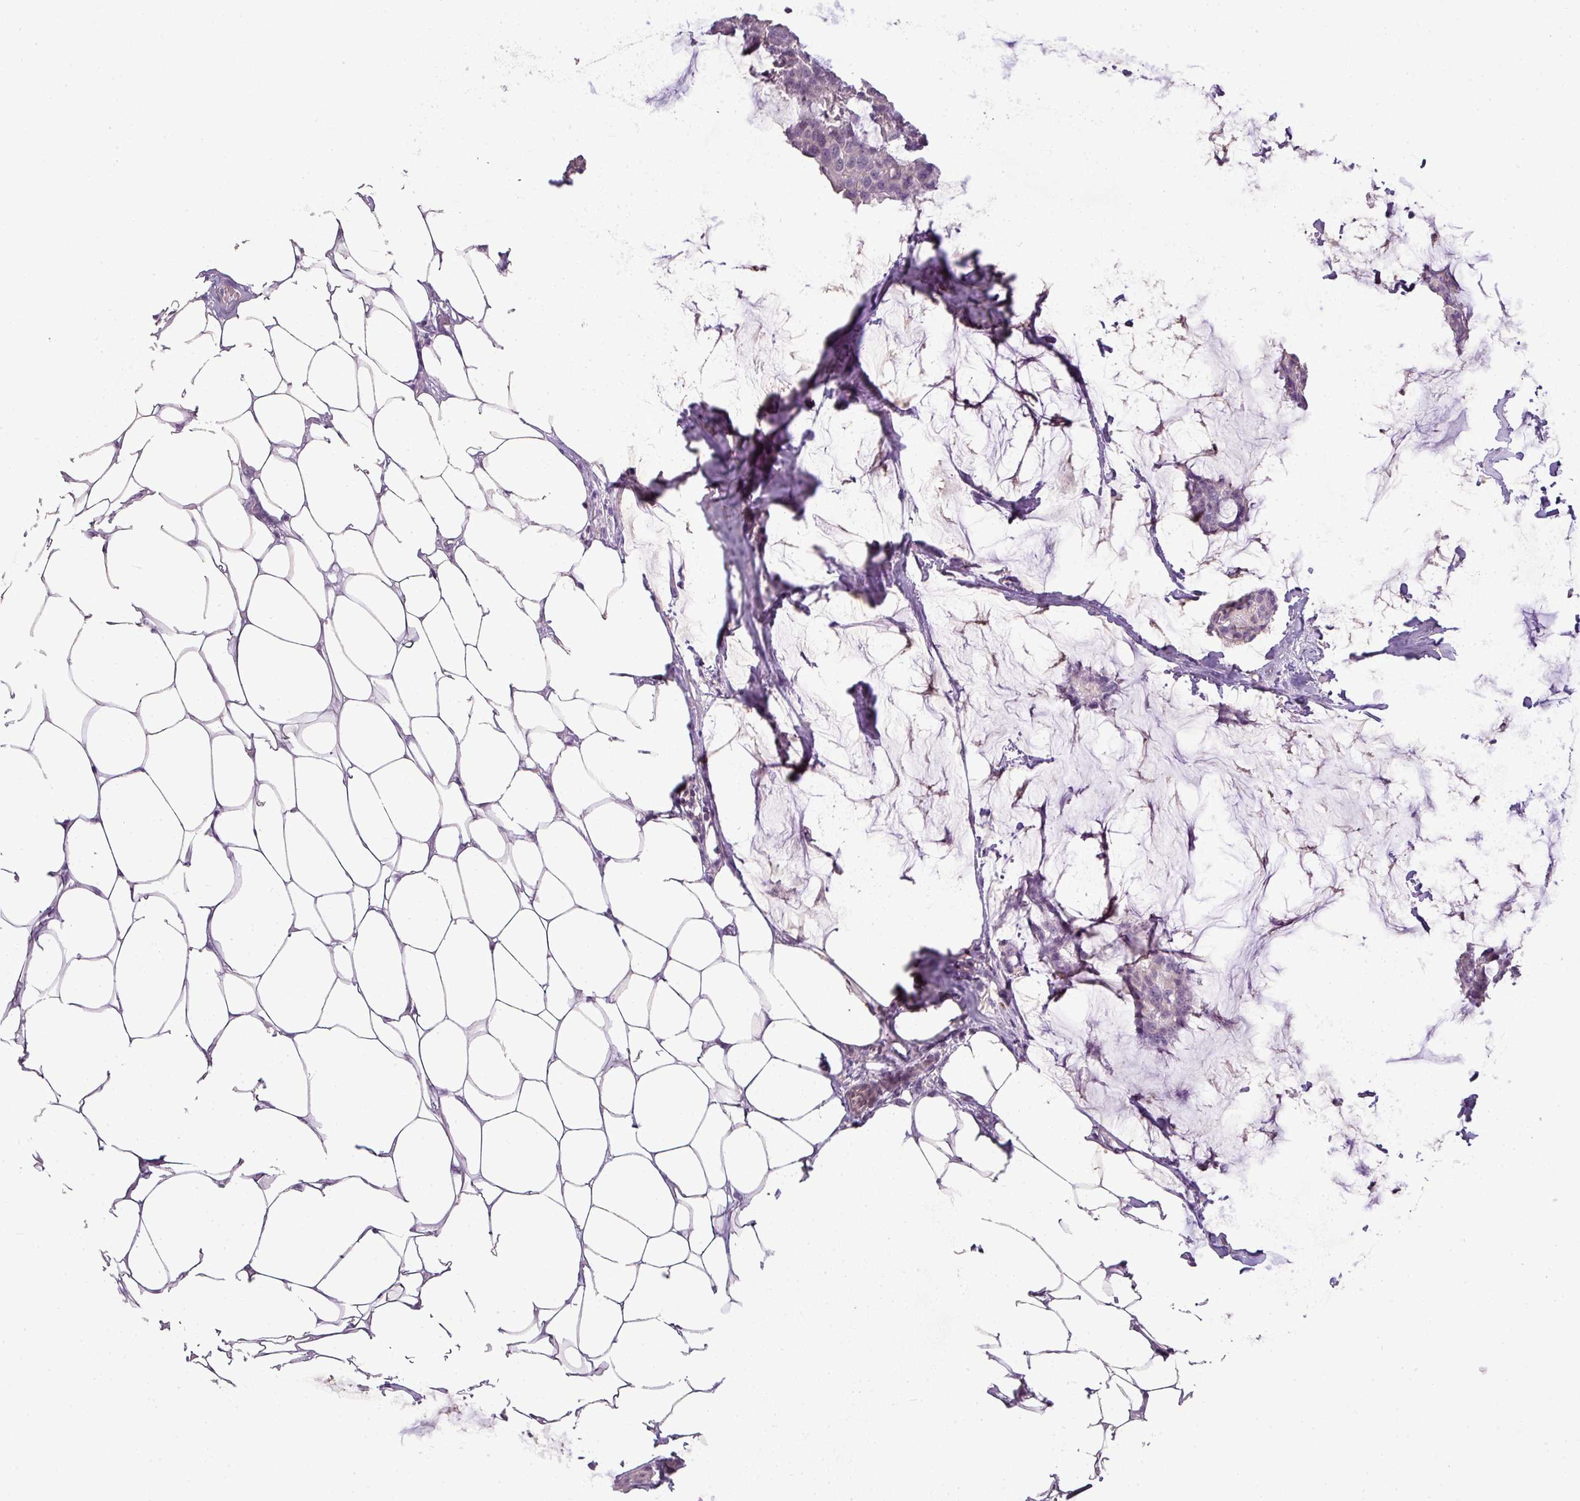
{"staining": {"intensity": "negative", "quantity": "none", "location": "none"}, "tissue": "breast cancer", "cell_type": "Tumor cells", "image_type": "cancer", "snomed": [{"axis": "morphology", "description": "Duct carcinoma"}, {"axis": "topography", "description": "Breast"}], "caption": "Immunohistochemical staining of breast invasive ductal carcinoma demonstrates no significant positivity in tumor cells.", "gene": "LY9", "patient": {"sex": "female", "age": 93}}